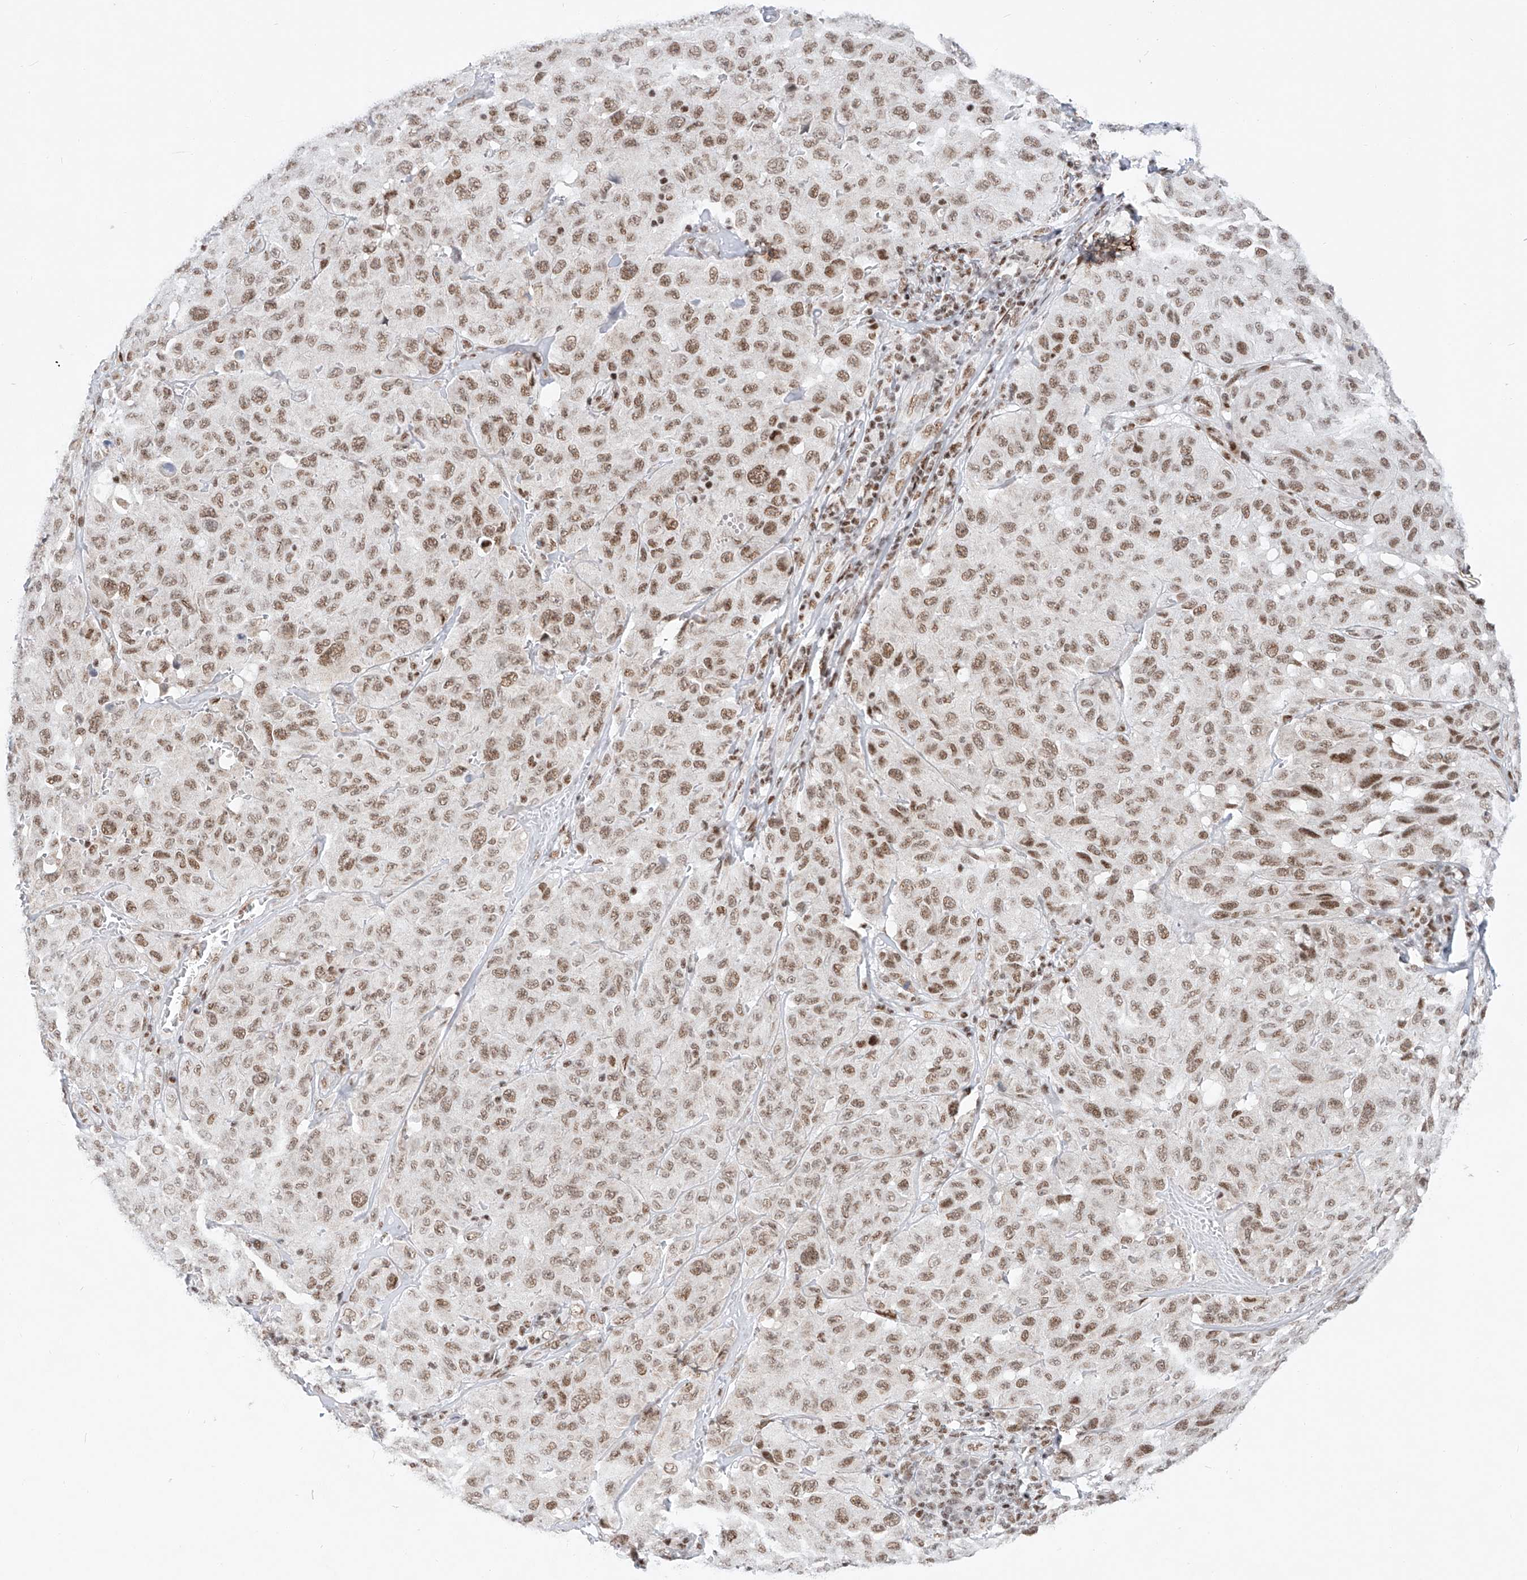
{"staining": {"intensity": "moderate", "quantity": ">75%", "location": "nuclear"}, "tissue": "melanoma", "cell_type": "Tumor cells", "image_type": "cancer", "snomed": [{"axis": "morphology", "description": "Malignant melanoma, NOS"}, {"axis": "topography", "description": "Skin"}], "caption": "Moderate nuclear staining for a protein is seen in approximately >75% of tumor cells of melanoma using IHC.", "gene": "TAF4", "patient": {"sex": "male", "age": 66}}